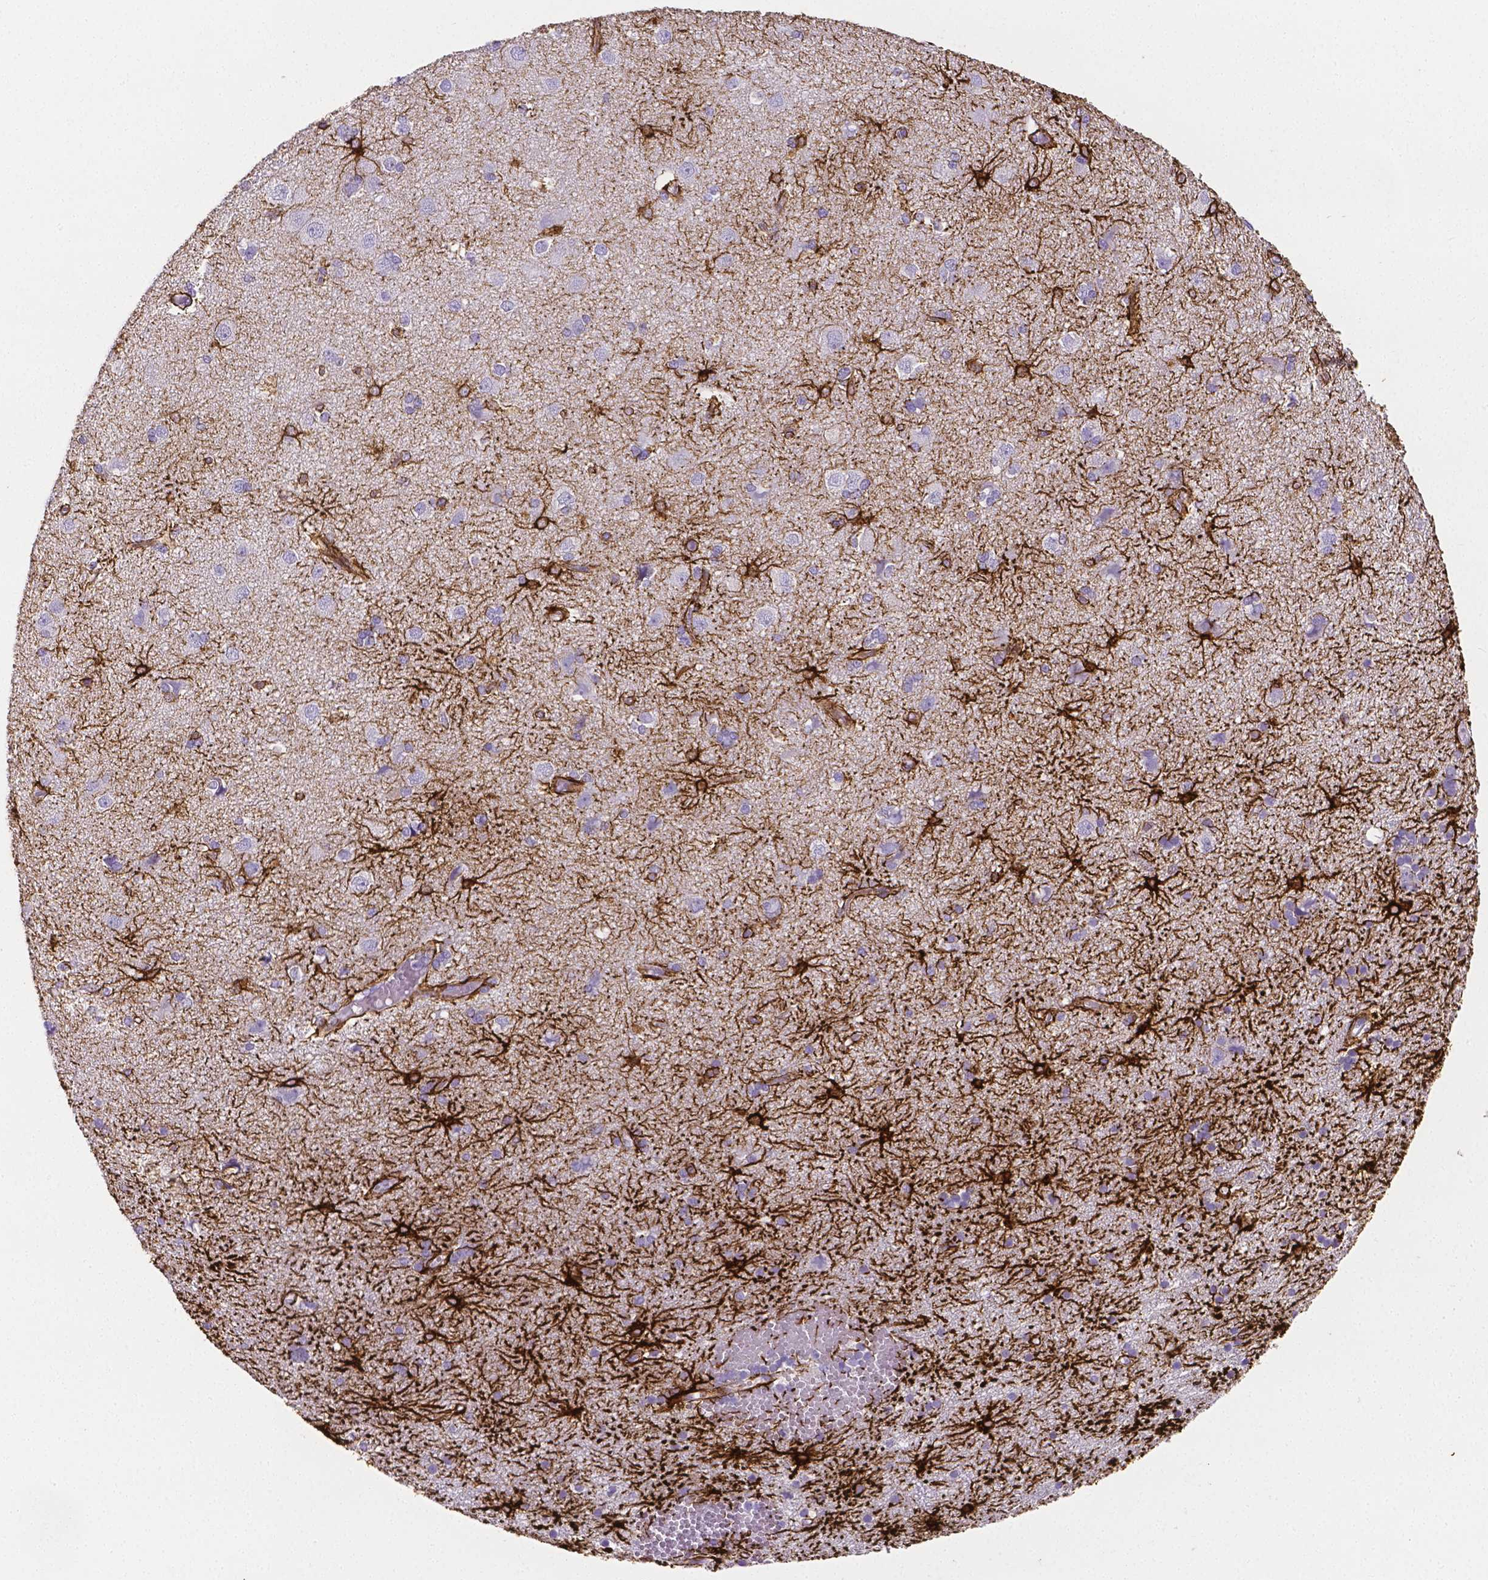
{"staining": {"intensity": "negative", "quantity": "none", "location": "none"}, "tissue": "cerebral cortex", "cell_type": "Endothelial cells", "image_type": "normal", "snomed": [{"axis": "morphology", "description": "Normal tissue, NOS"}, {"axis": "morphology", "description": "Glioma, malignant, High grade"}, {"axis": "topography", "description": "Cerebral cortex"}], "caption": "This histopathology image is of benign cerebral cortex stained with immunohistochemistry (IHC) to label a protein in brown with the nuclei are counter-stained blue. There is no positivity in endothelial cells. (Brightfield microscopy of DAB (3,3'-diaminobenzidine) immunohistochemistry (IHC) at high magnification).", "gene": "SLC22A2", "patient": {"sex": "male", "age": 71}}